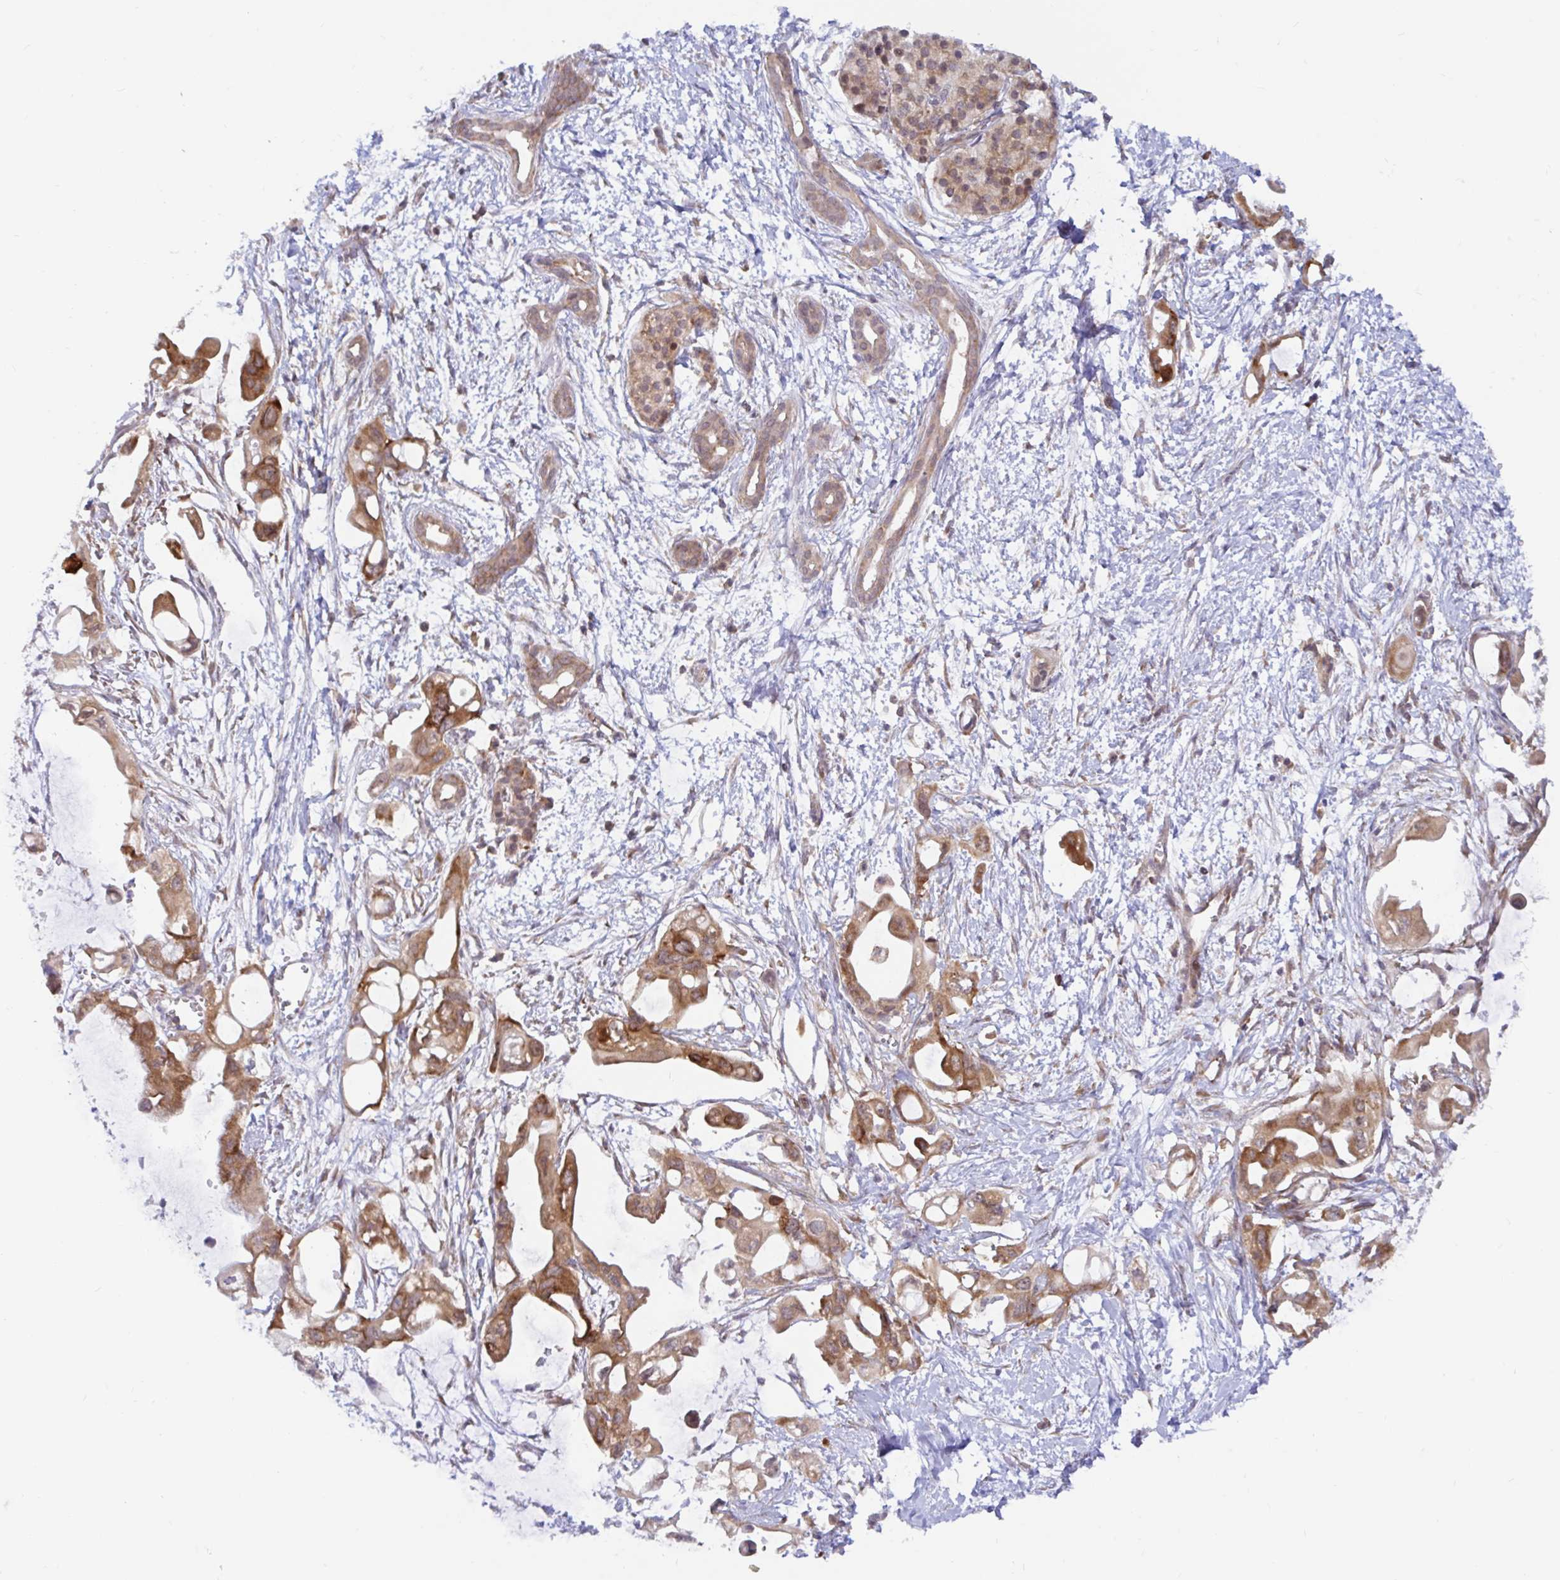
{"staining": {"intensity": "moderate", "quantity": ">75%", "location": "cytoplasmic/membranous"}, "tissue": "pancreatic cancer", "cell_type": "Tumor cells", "image_type": "cancer", "snomed": [{"axis": "morphology", "description": "Adenocarcinoma, NOS"}, {"axis": "topography", "description": "Pancreas"}], "caption": "DAB (3,3'-diaminobenzidine) immunohistochemical staining of human pancreatic cancer exhibits moderate cytoplasmic/membranous protein expression in approximately >75% of tumor cells.", "gene": "LARP1", "patient": {"sex": "male", "age": 61}}